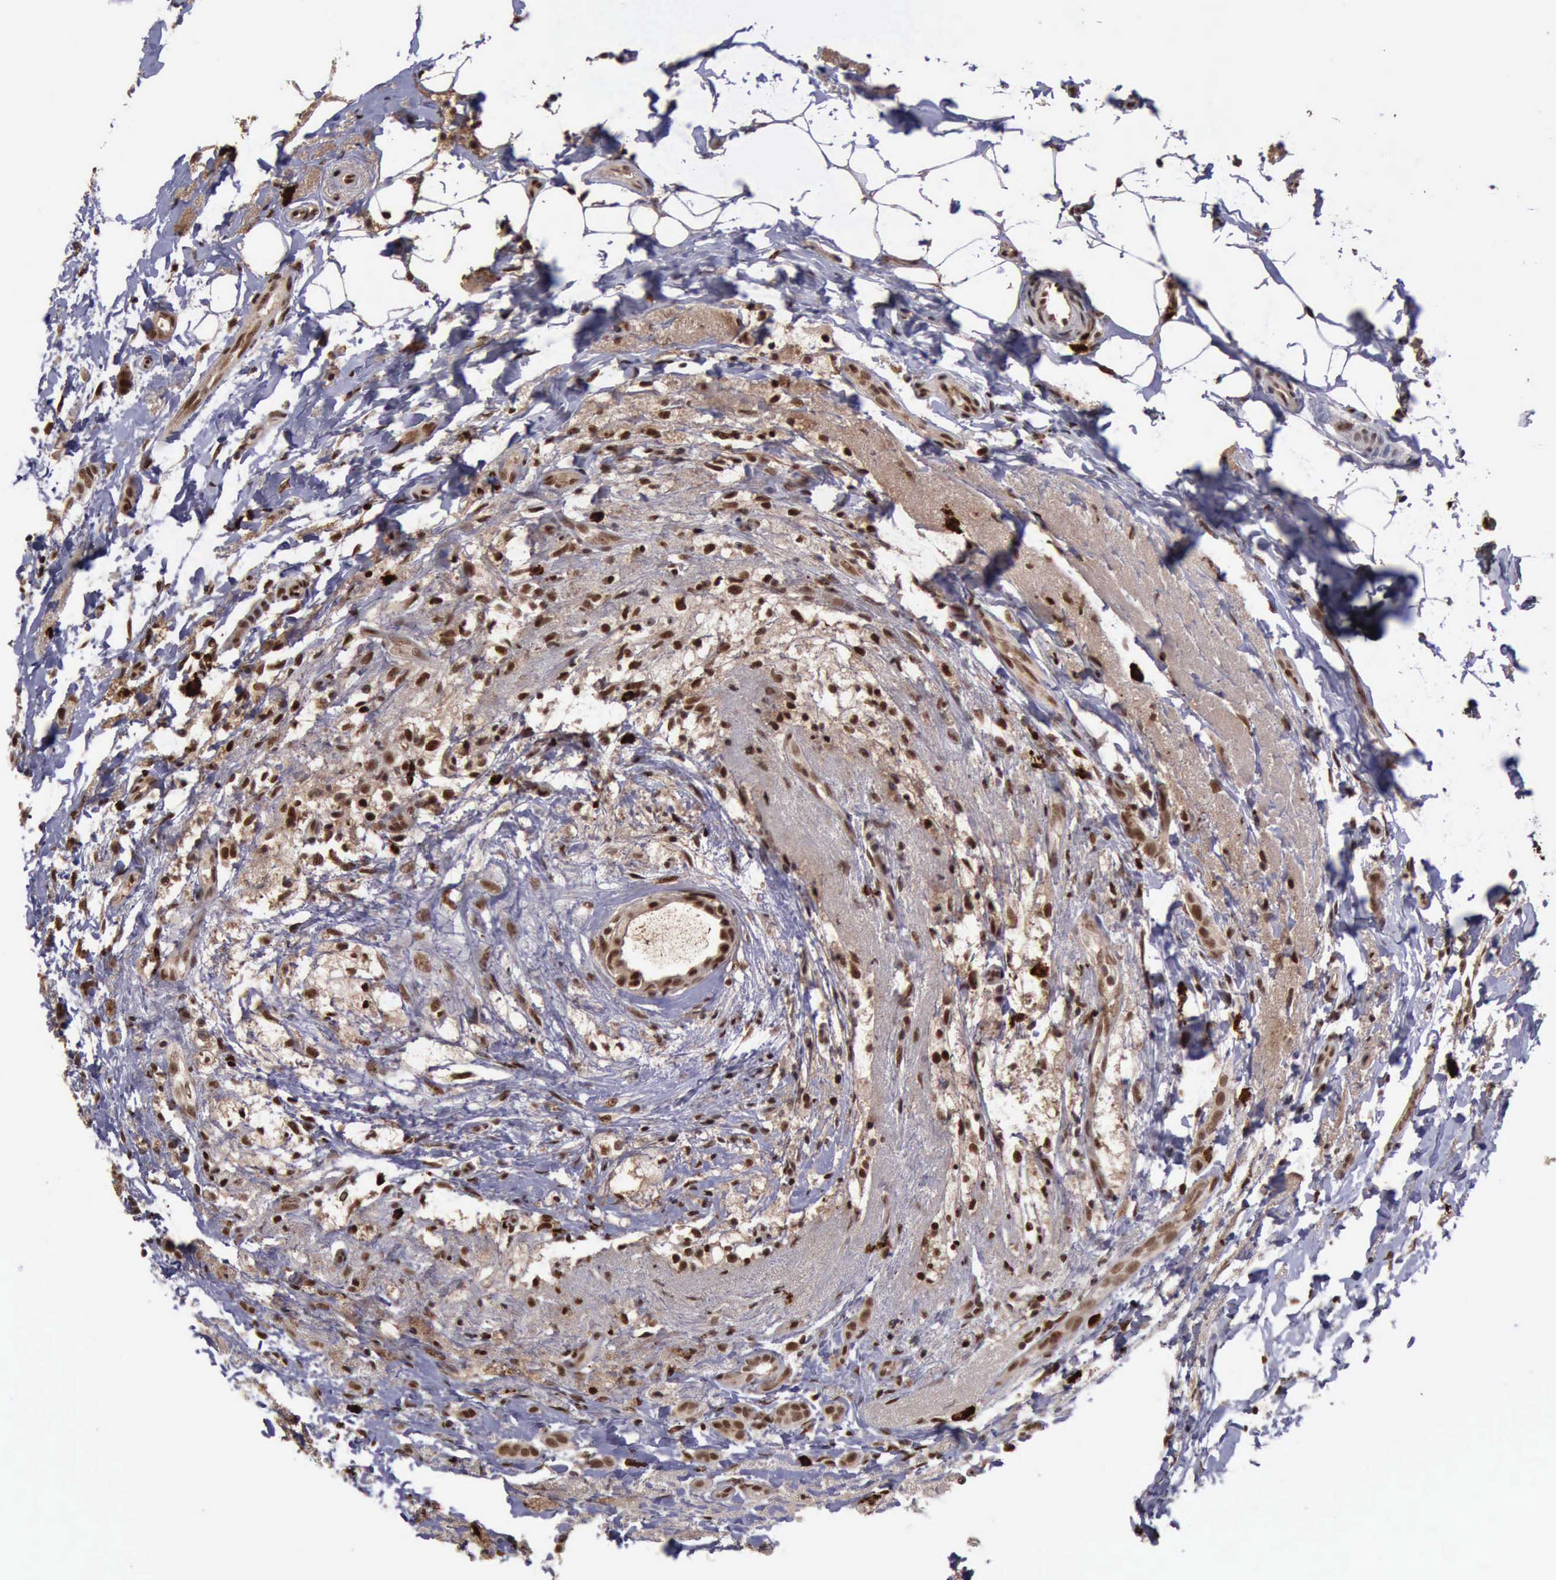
{"staining": {"intensity": "strong", "quantity": ">75%", "location": "cytoplasmic/membranous,nuclear"}, "tissue": "breast cancer", "cell_type": "Tumor cells", "image_type": "cancer", "snomed": [{"axis": "morphology", "description": "Duct carcinoma"}, {"axis": "topography", "description": "Breast"}], "caption": "Strong cytoplasmic/membranous and nuclear staining is present in about >75% of tumor cells in breast cancer.", "gene": "TRMT2A", "patient": {"sex": "female", "age": 54}}